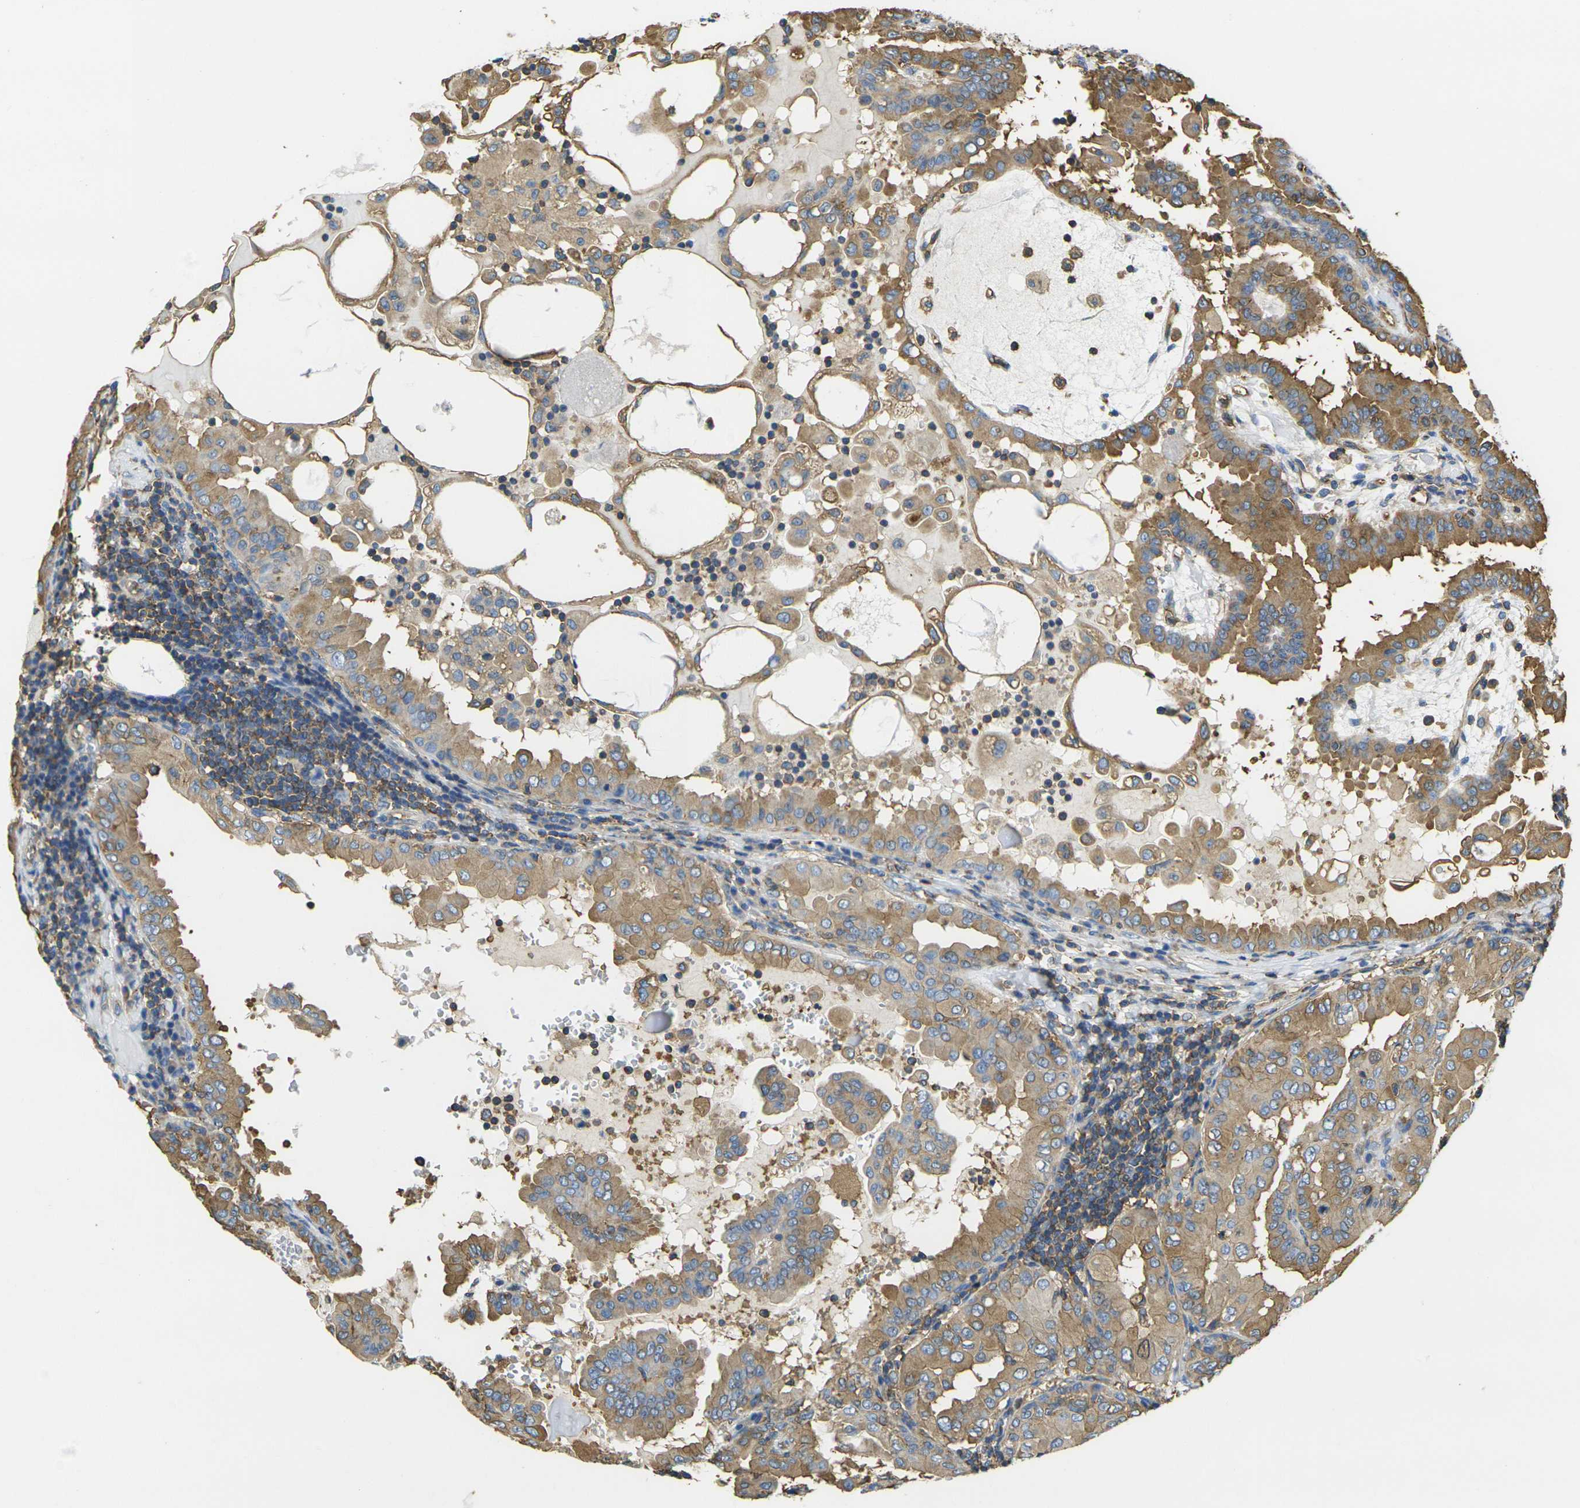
{"staining": {"intensity": "moderate", "quantity": ">75%", "location": "cytoplasmic/membranous"}, "tissue": "thyroid cancer", "cell_type": "Tumor cells", "image_type": "cancer", "snomed": [{"axis": "morphology", "description": "Papillary adenocarcinoma, NOS"}, {"axis": "topography", "description": "Thyroid gland"}], "caption": "DAB immunohistochemical staining of thyroid cancer demonstrates moderate cytoplasmic/membranous protein staining in about >75% of tumor cells. (Brightfield microscopy of DAB IHC at high magnification).", "gene": "FAM110D", "patient": {"sex": "male", "age": 33}}